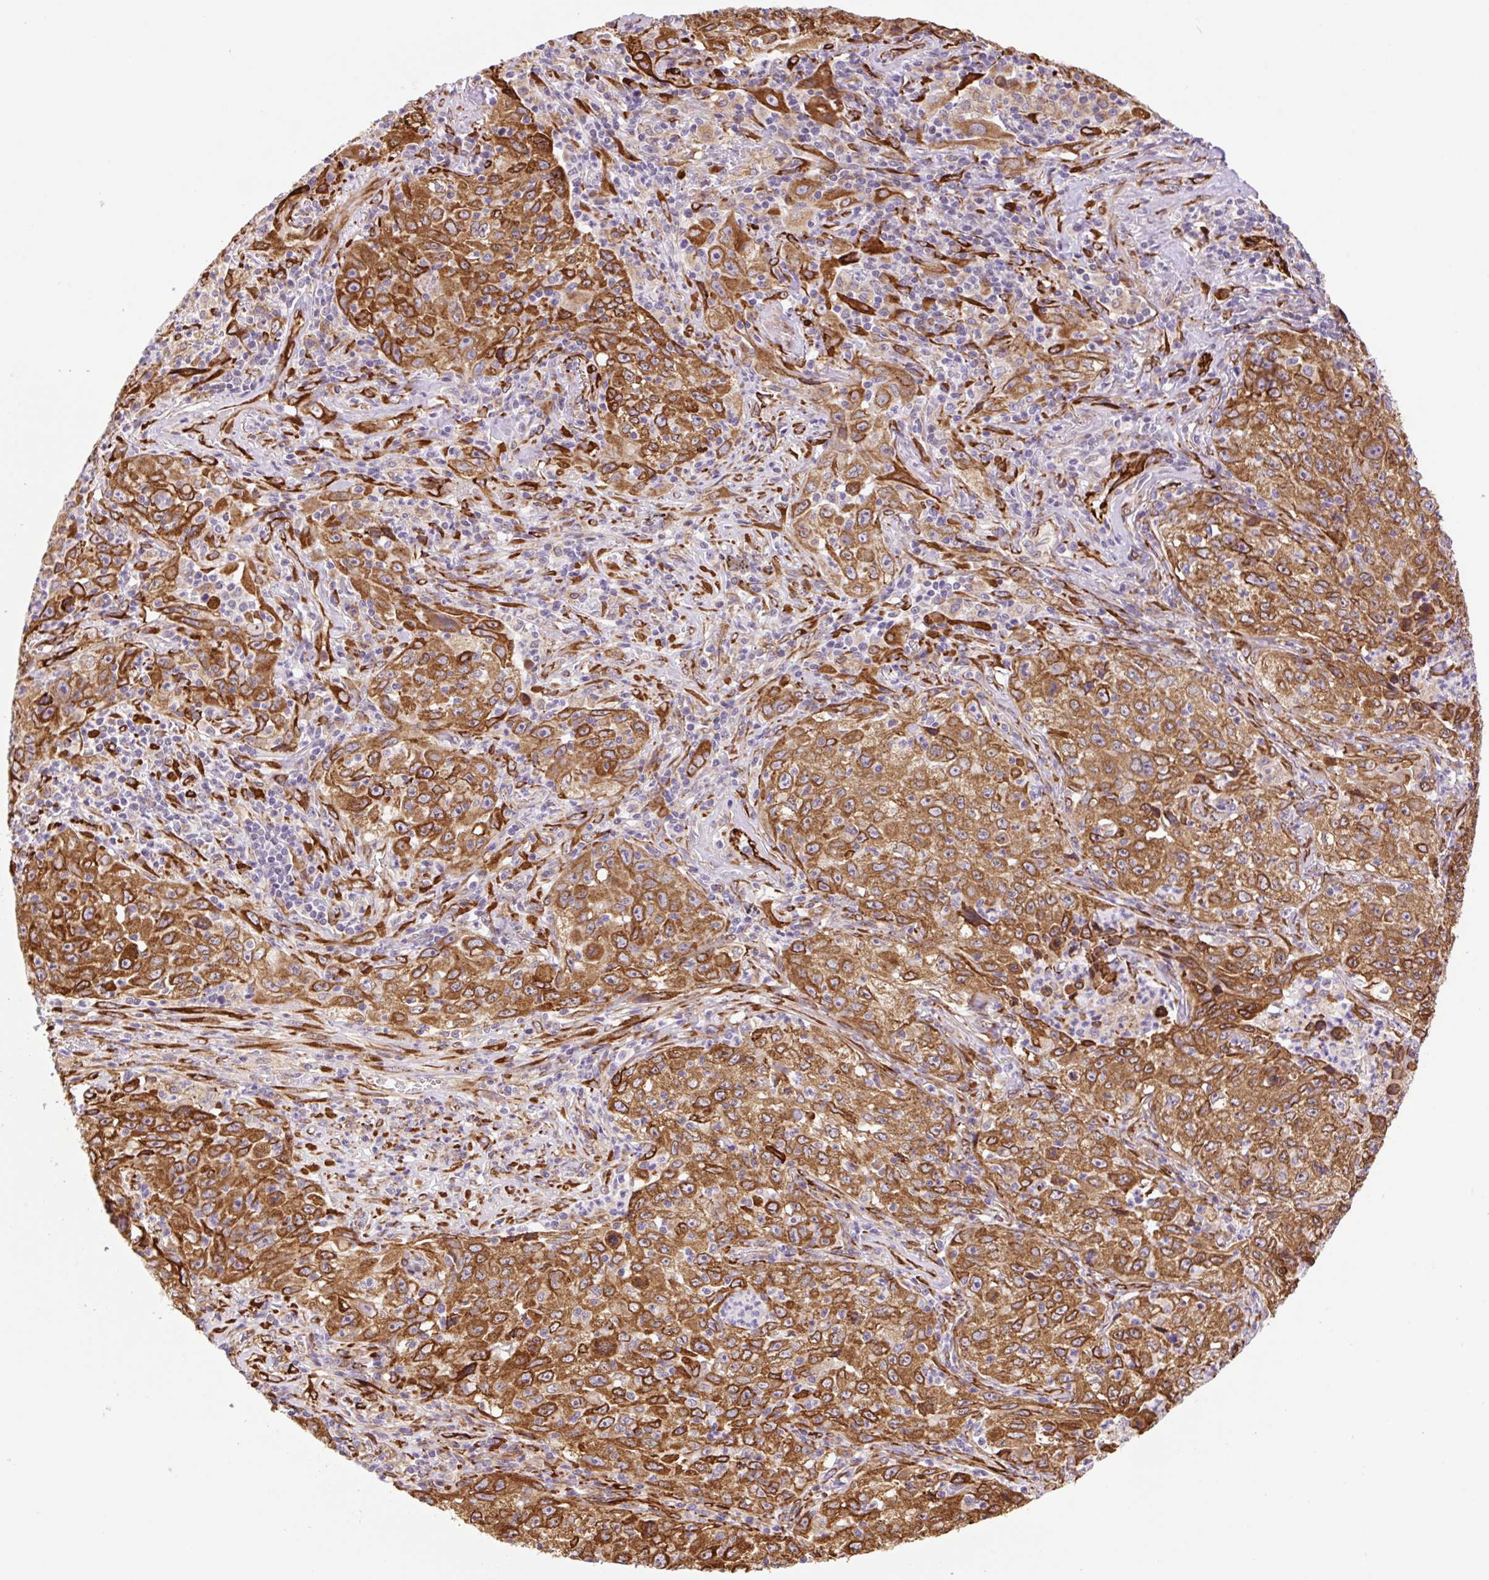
{"staining": {"intensity": "strong", "quantity": ">75%", "location": "cytoplasmic/membranous"}, "tissue": "lung cancer", "cell_type": "Tumor cells", "image_type": "cancer", "snomed": [{"axis": "morphology", "description": "Squamous cell carcinoma, NOS"}, {"axis": "topography", "description": "Lung"}], "caption": "Immunohistochemical staining of human lung cancer (squamous cell carcinoma) demonstrates strong cytoplasmic/membranous protein positivity in approximately >75% of tumor cells. (Brightfield microscopy of DAB IHC at high magnification).", "gene": "RAB30", "patient": {"sex": "male", "age": 71}}